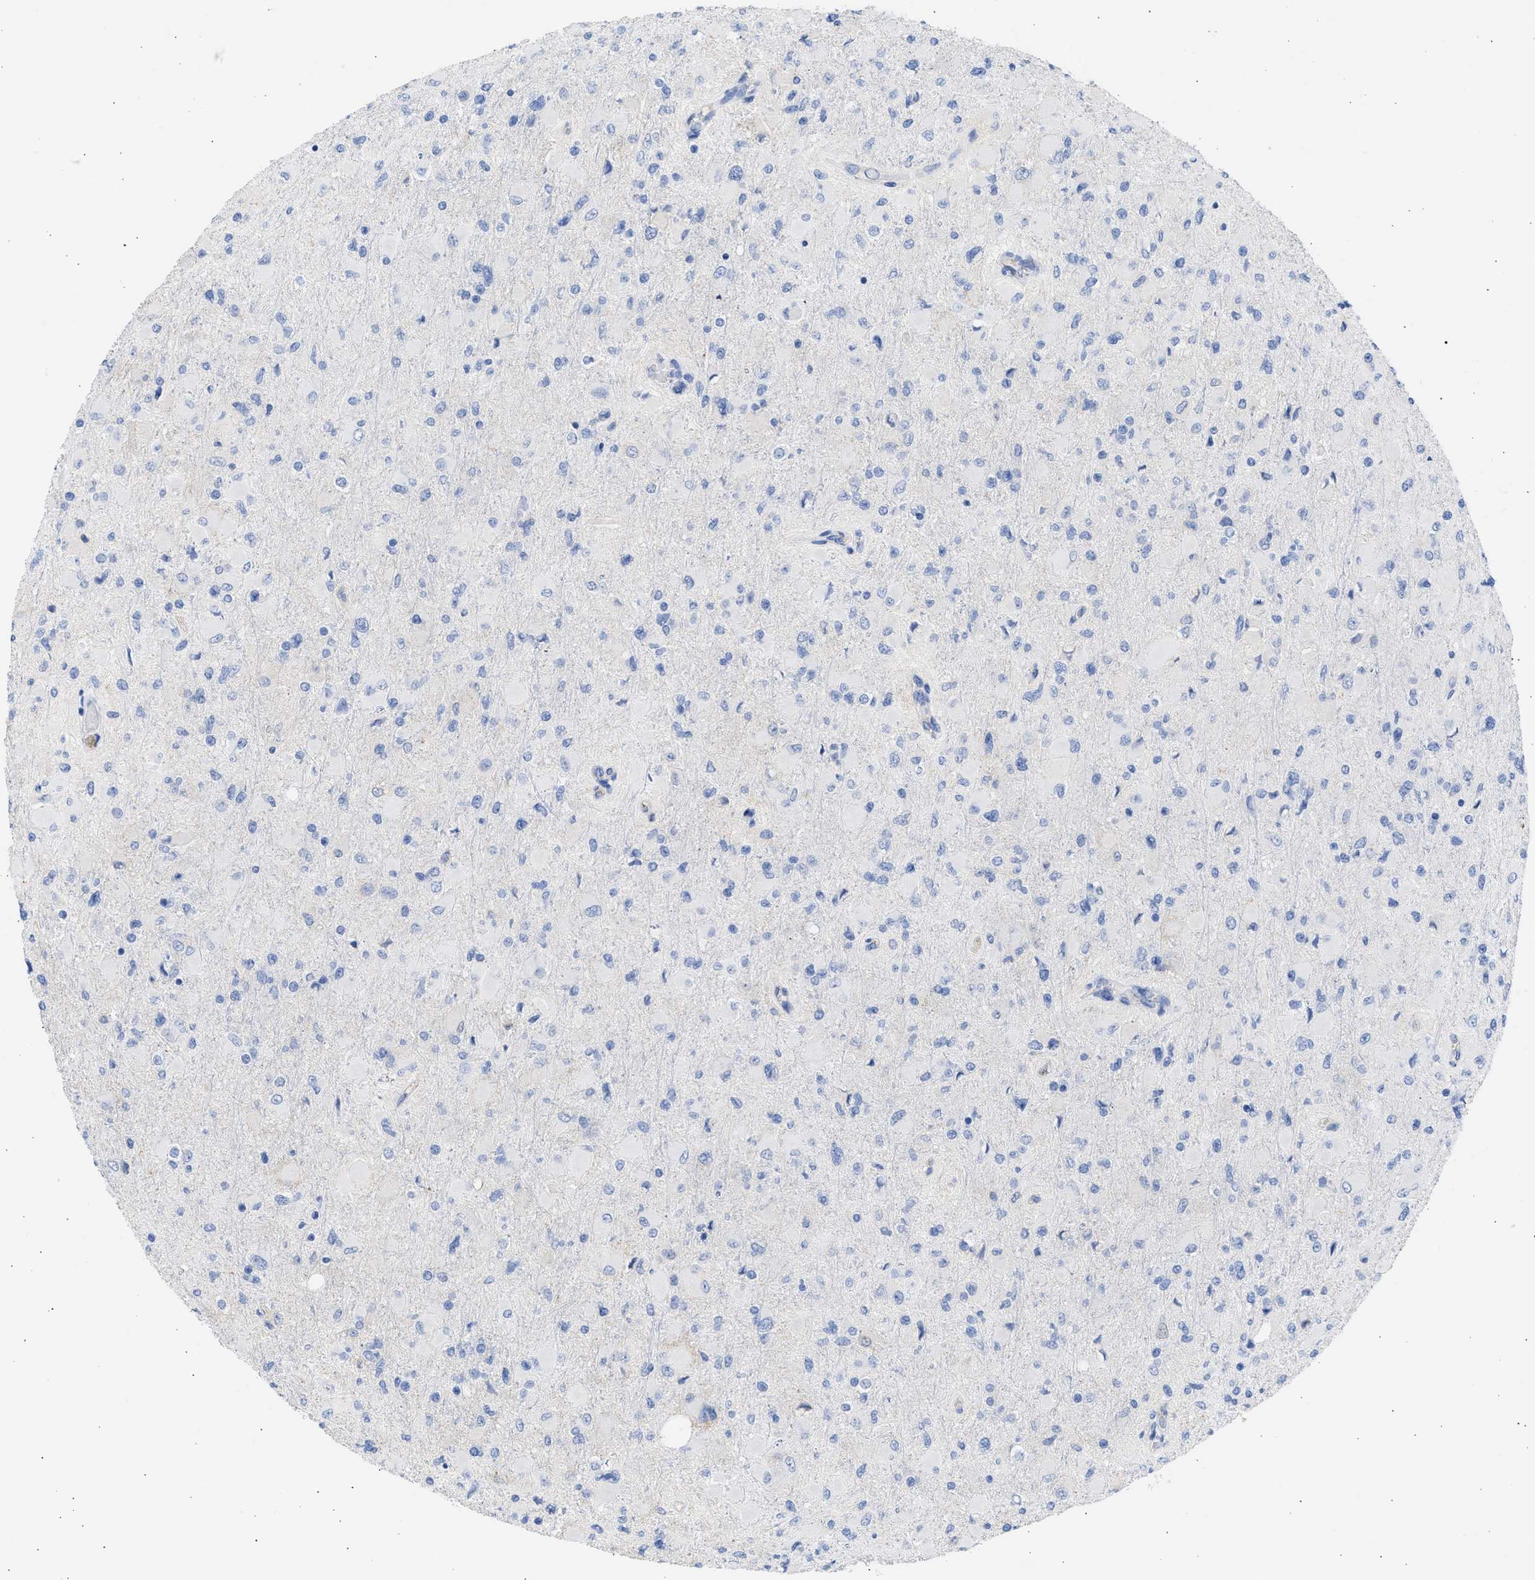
{"staining": {"intensity": "negative", "quantity": "none", "location": "none"}, "tissue": "glioma", "cell_type": "Tumor cells", "image_type": "cancer", "snomed": [{"axis": "morphology", "description": "Glioma, malignant, High grade"}, {"axis": "topography", "description": "Cerebral cortex"}], "caption": "Tumor cells show no significant protein staining in glioma.", "gene": "RSPH1", "patient": {"sex": "female", "age": 36}}